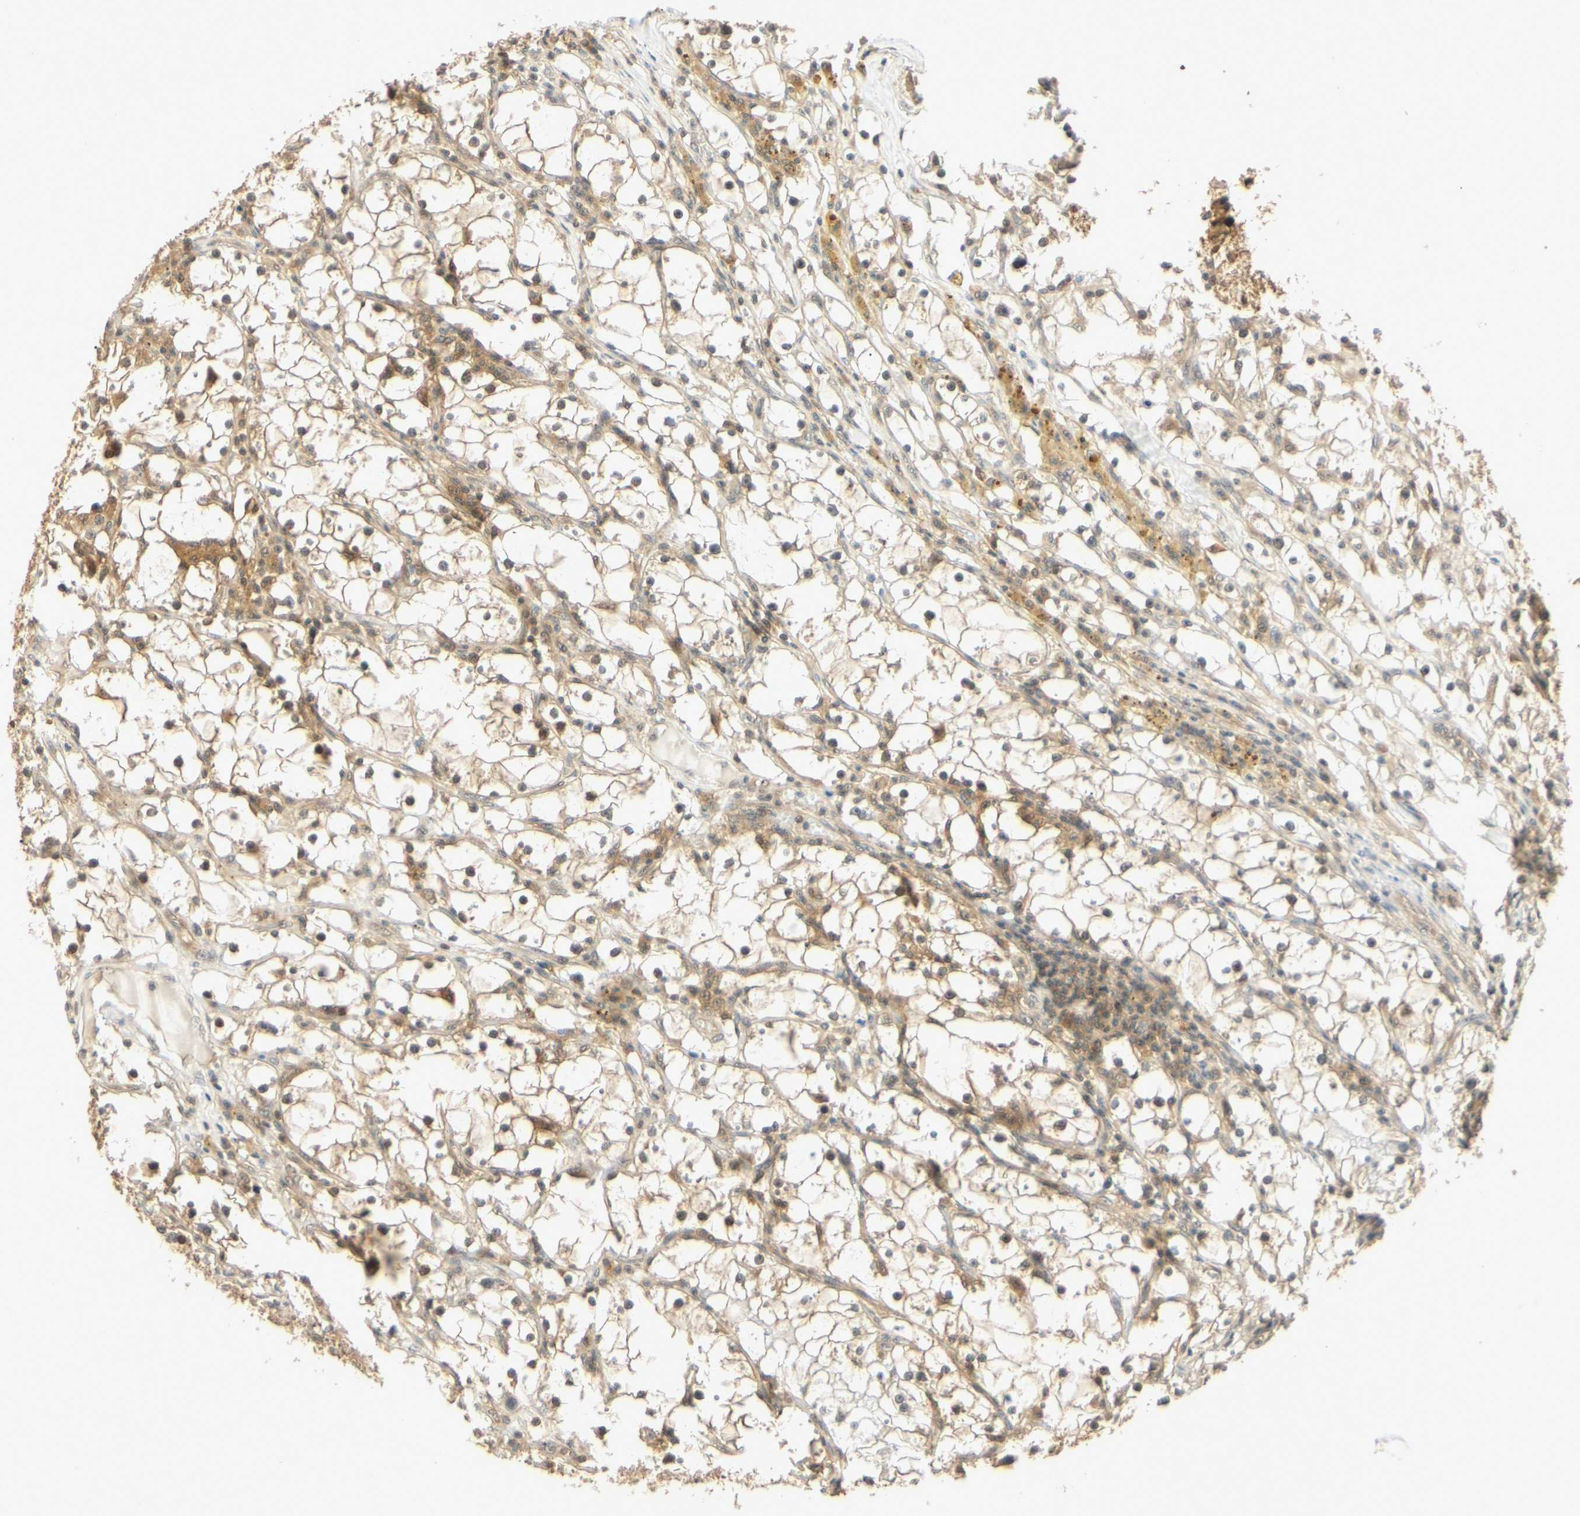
{"staining": {"intensity": "weak", "quantity": "25%-75%", "location": "cytoplasmic/membranous,nuclear"}, "tissue": "renal cancer", "cell_type": "Tumor cells", "image_type": "cancer", "snomed": [{"axis": "morphology", "description": "Adenocarcinoma, NOS"}, {"axis": "topography", "description": "Kidney"}], "caption": "Tumor cells reveal low levels of weak cytoplasmic/membranous and nuclear staining in approximately 25%-75% of cells in adenocarcinoma (renal). Nuclei are stained in blue.", "gene": "UBE2Z", "patient": {"sex": "male", "age": 56}}